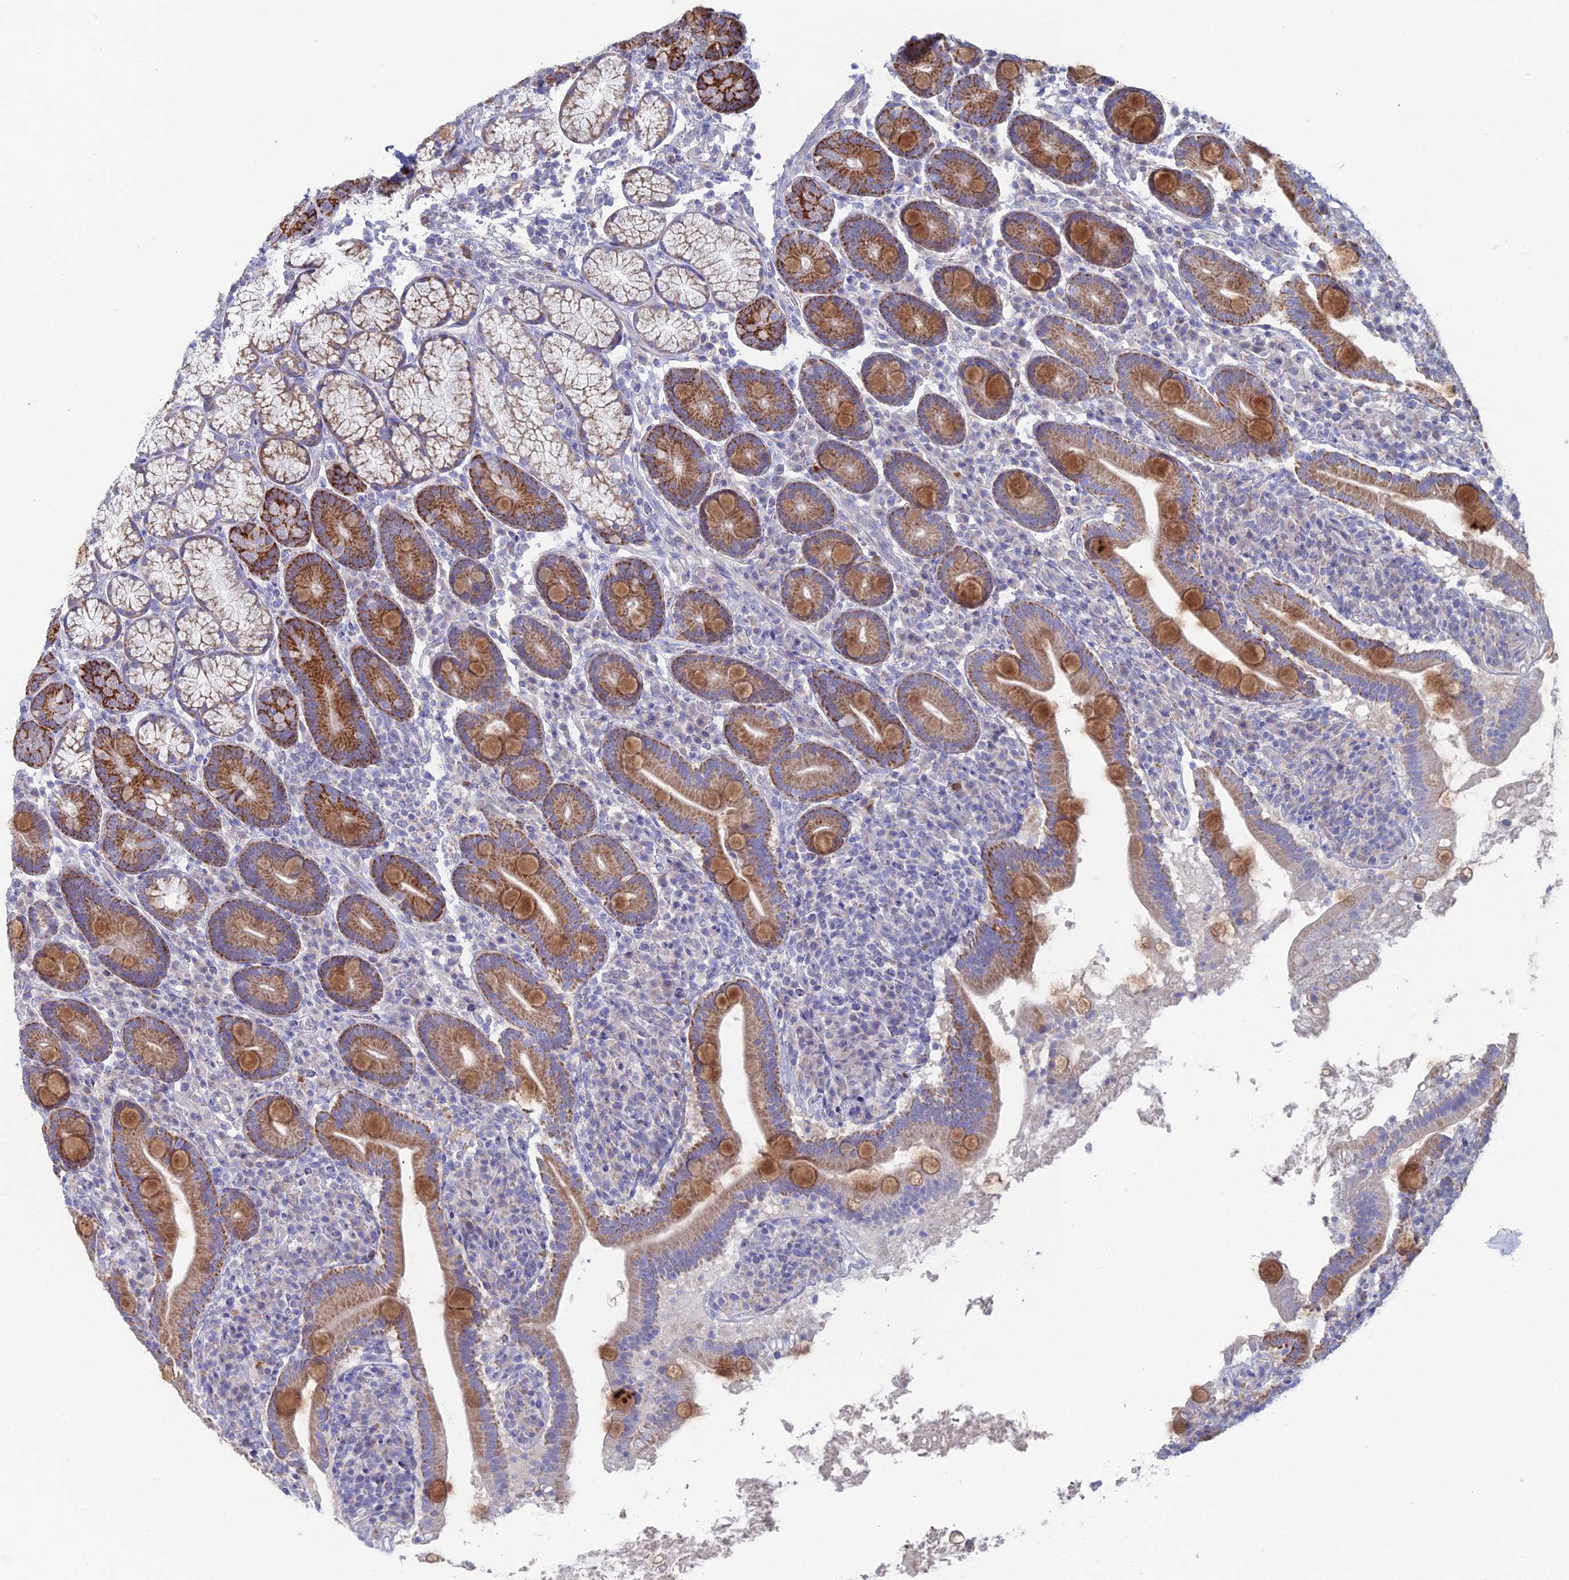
{"staining": {"intensity": "strong", "quantity": ">75%", "location": "cytoplasmic/membranous"}, "tissue": "duodenum", "cell_type": "Glandular cells", "image_type": "normal", "snomed": [{"axis": "morphology", "description": "Normal tissue, NOS"}, {"axis": "topography", "description": "Duodenum"}], "caption": "A brown stain labels strong cytoplasmic/membranous positivity of a protein in glandular cells of normal human duodenum.", "gene": "ARL16", "patient": {"sex": "male", "age": 35}}